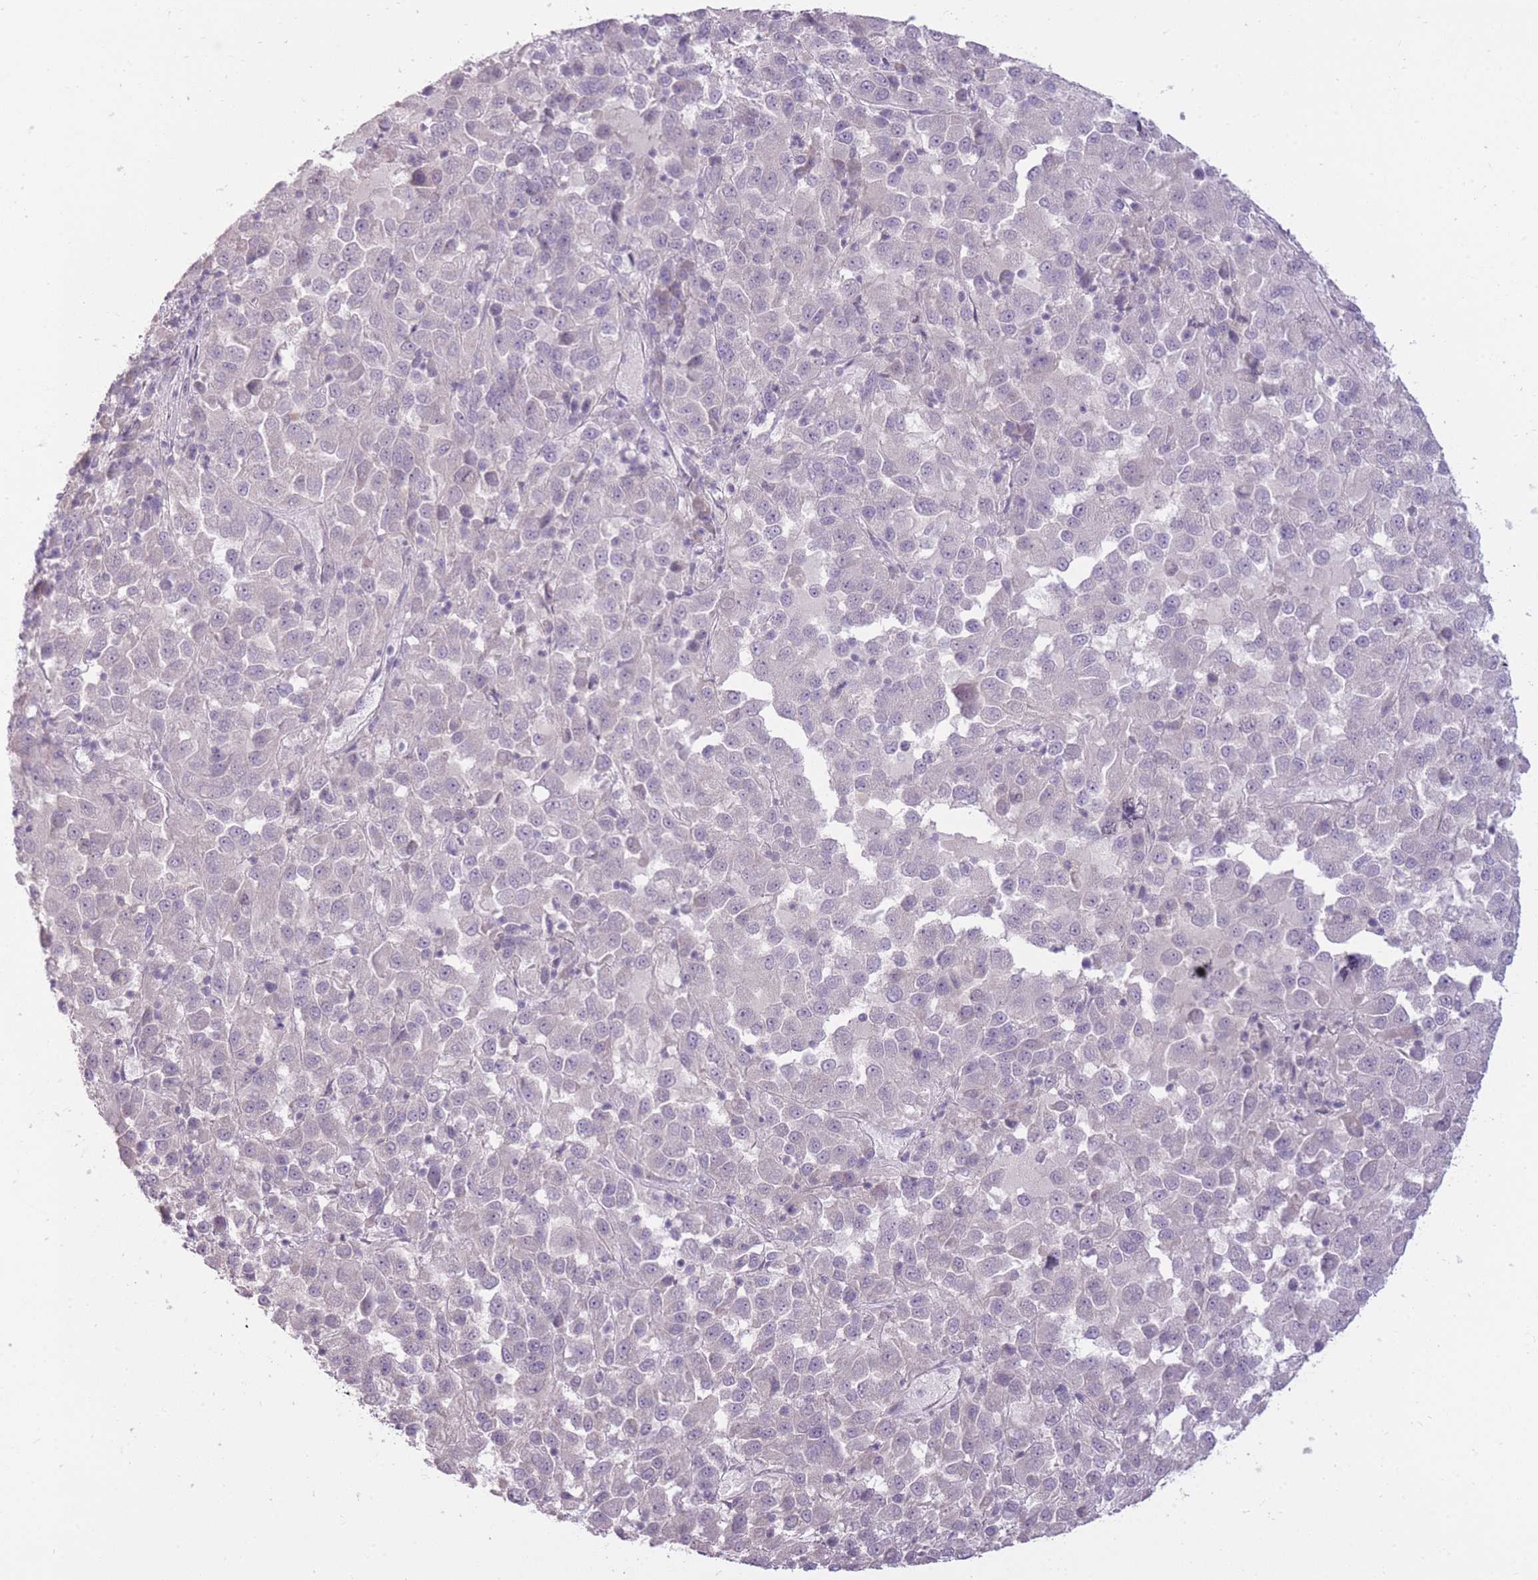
{"staining": {"intensity": "negative", "quantity": "none", "location": "none"}, "tissue": "melanoma", "cell_type": "Tumor cells", "image_type": "cancer", "snomed": [{"axis": "morphology", "description": "Malignant melanoma, Metastatic site"}, {"axis": "topography", "description": "Lung"}], "caption": "DAB (3,3'-diaminobenzidine) immunohistochemical staining of human melanoma shows no significant staining in tumor cells. (Immunohistochemistry (ihc), brightfield microscopy, high magnification).", "gene": "ZBTB24", "patient": {"sex": "male", "age": 64}}